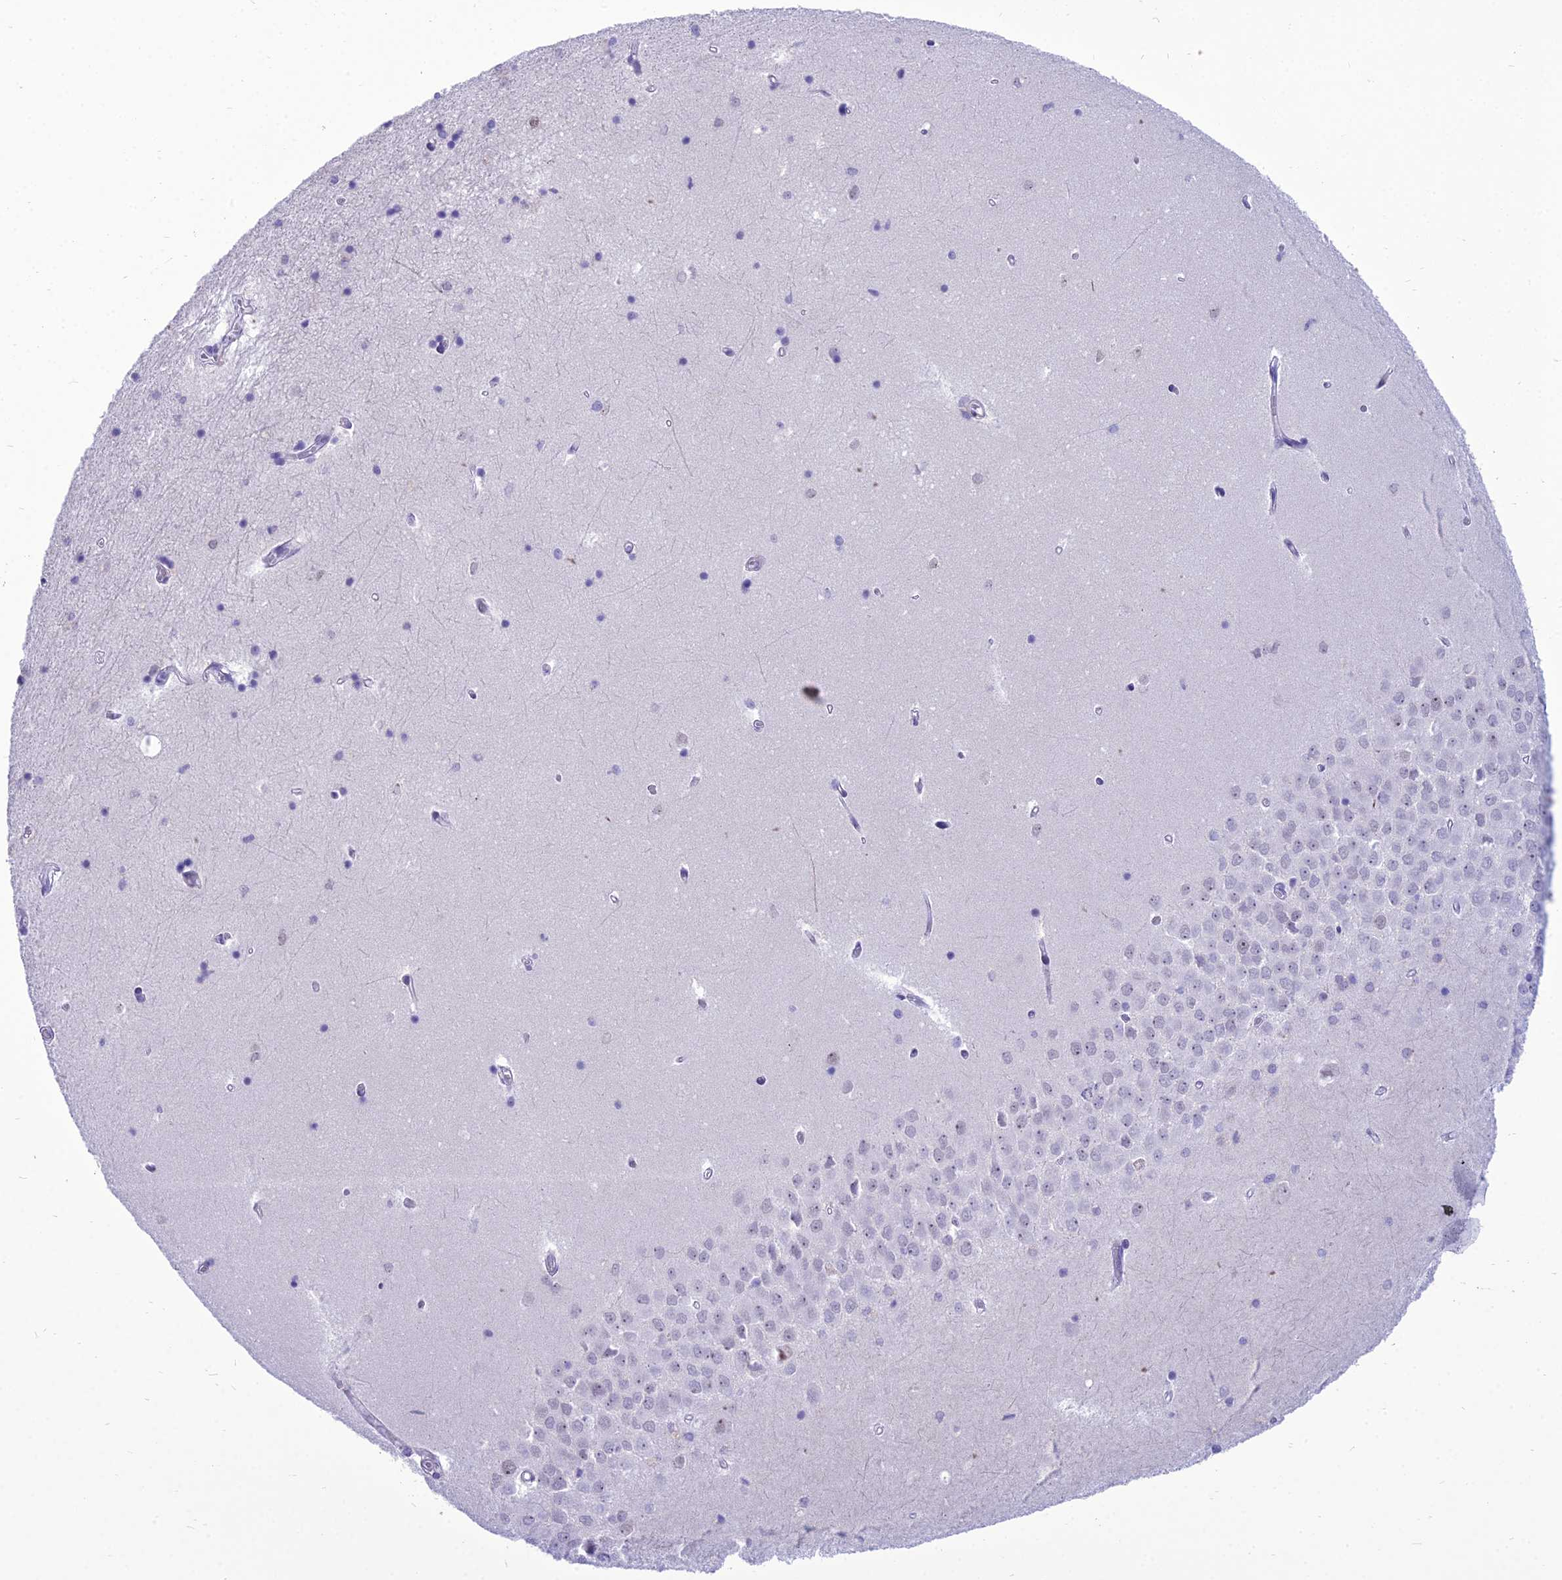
{"staining": {"intensity": "negative", "quantity": "none", "location": "none"}, "tissue": "hippocampus", "cell_type": "Glial cells", "image_type": "normal", "snomed": [{"axis": "morphology", "description": "Normal tissue, NOS"}, {"axis": "topography", "description": "Hippocampus"}], "caption": "High power microscopy image of an immunohistochemistry (IHC) micrograph of normal hippocampus, revealing no significant staining in glial cells.", "gene": "DHX40", "patient": {"sex": "male", "age": 45}}